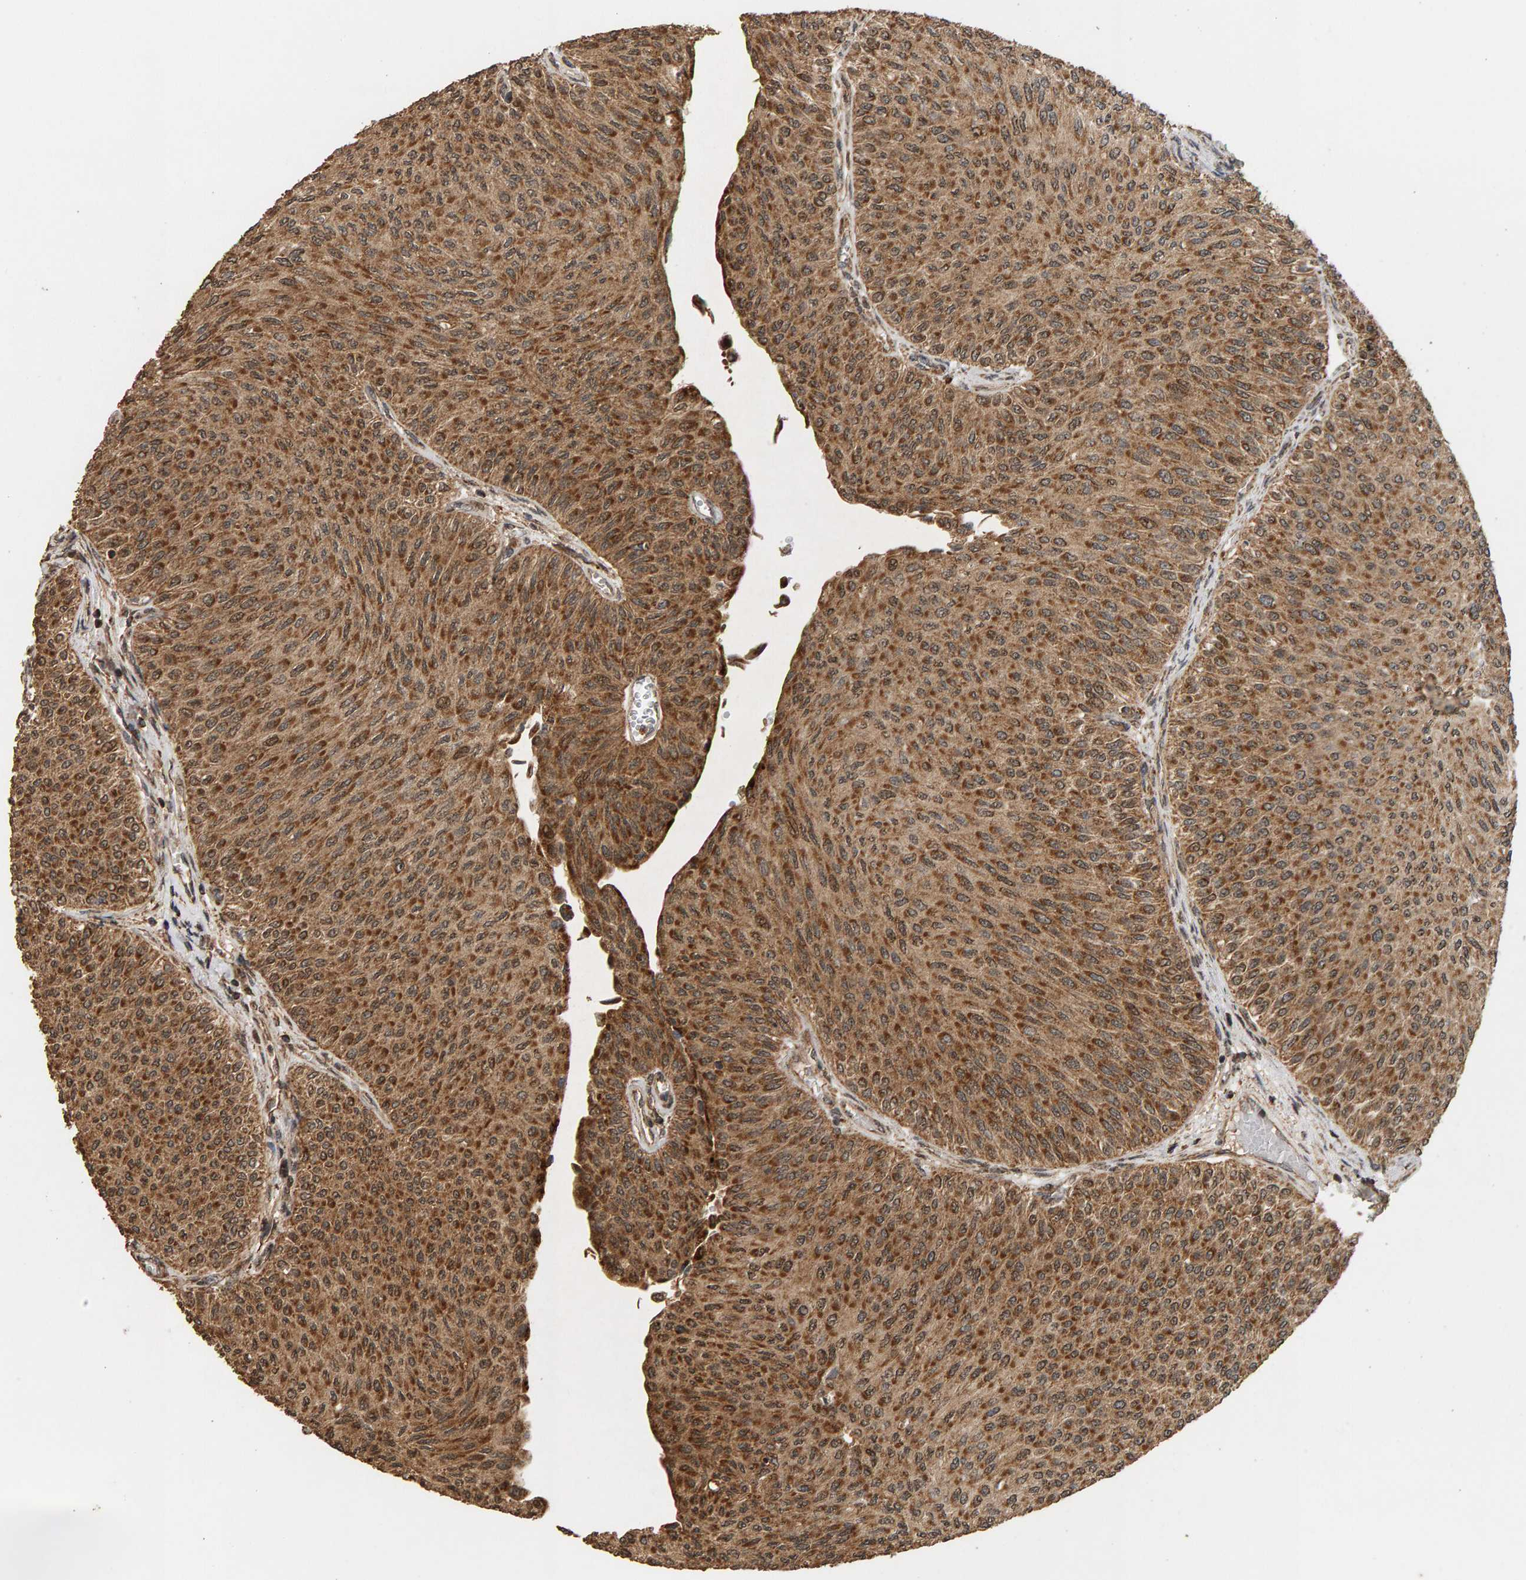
{"staining": {"intensity": "strong", "quantity": ">75%", "location": "cytoplasmic/membranous"}, "tissue": "urothelial cancer", "cell_type": "Tumor cells", "image_type": "cancer", "snomed": [{"axis": "morphology", "description": "Urothelial carcinoma, Low grade"}, {"axis": "topography", "description": "Urinary bladder"}], "caption": "Immunohistochemical staining of human urothelial carcinoma (low-grade) shows strong cytoplasmic/membranous protein positivity in approximately >75% of tumor cells. (DAB (3,3'-diaminobenzidine) = brown stain, brightfield microscopy at high magnification).", "gene": "GSTK1", "patient": {"sex": "male", "age": 78}}